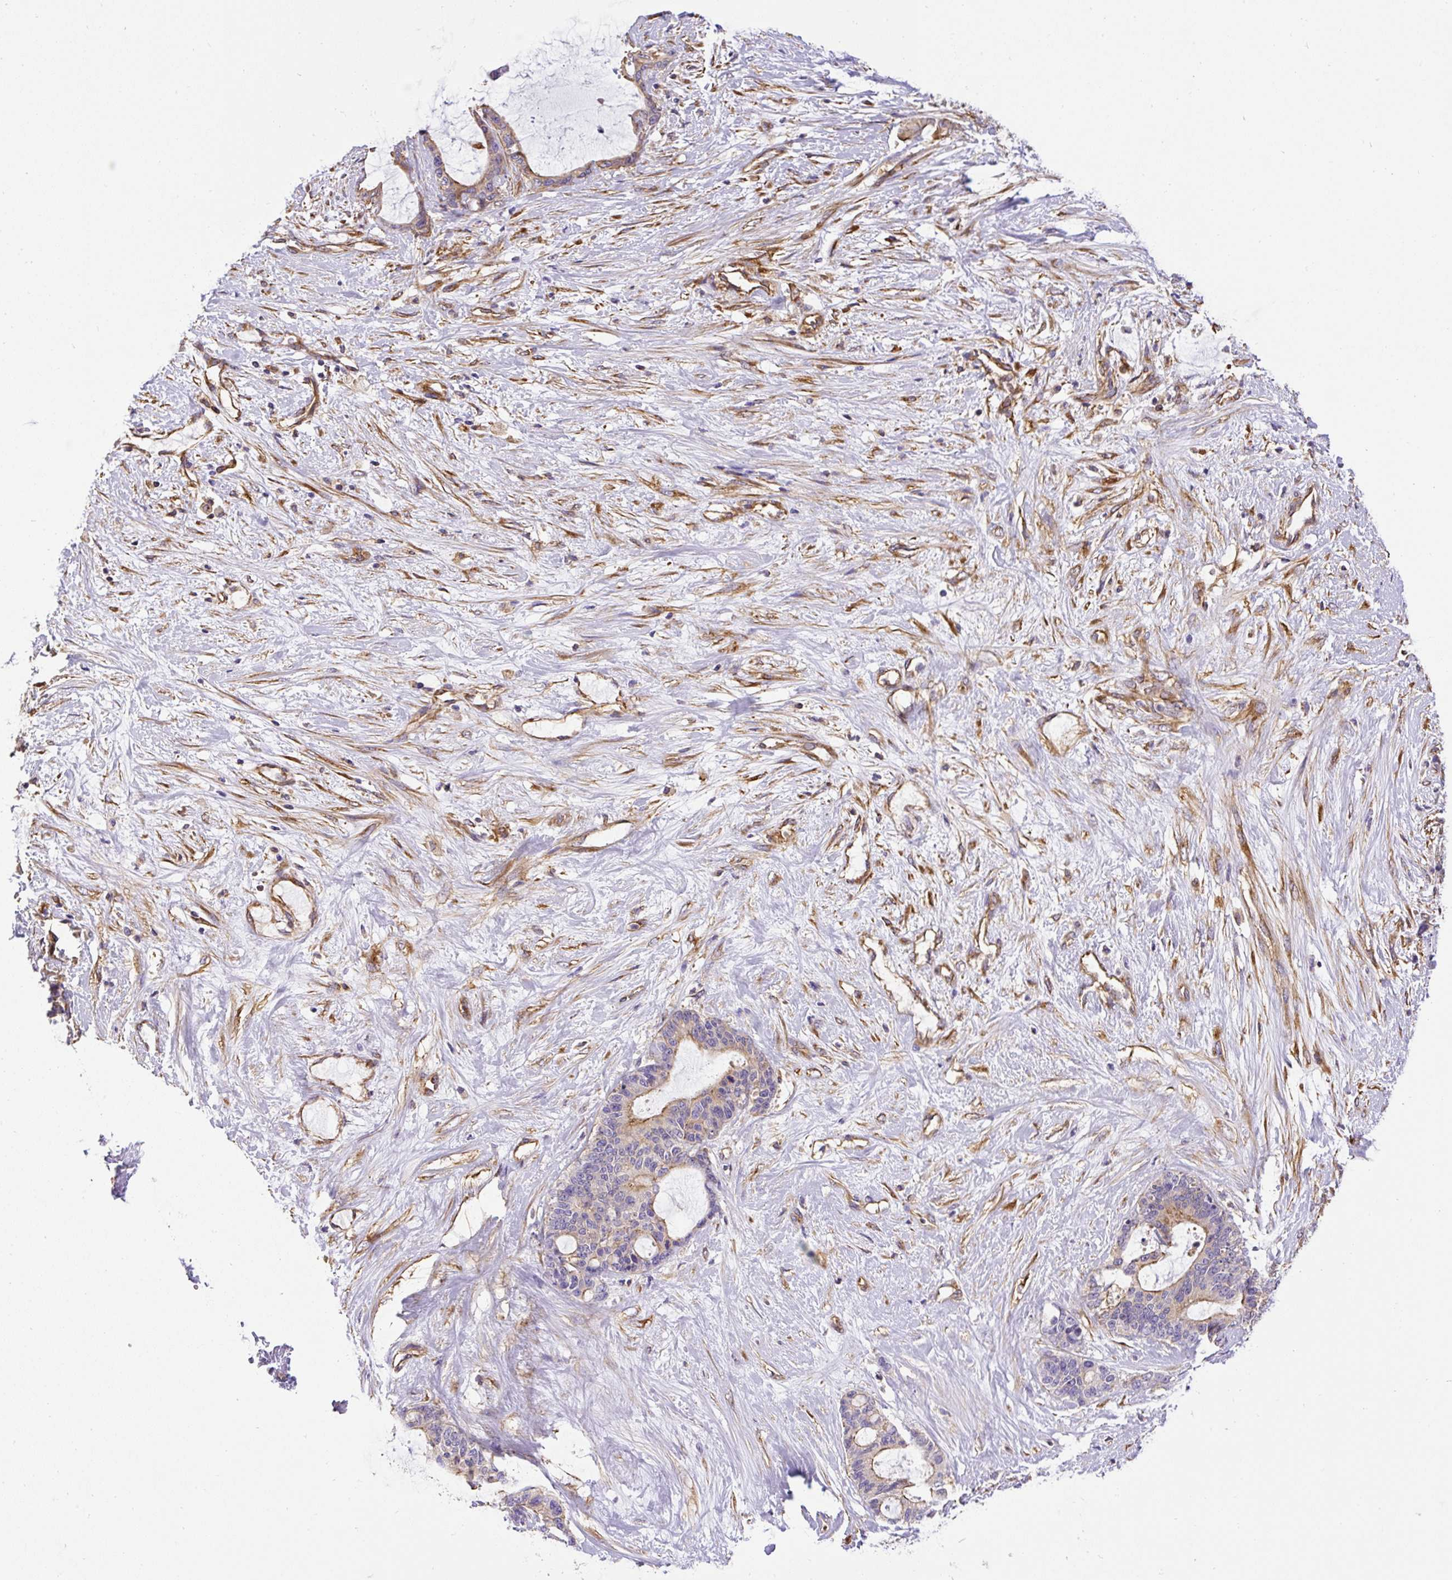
{"staining": {"intensity": "moderate", "quantity": "25%-75%", "location": "cytoplasmic/membranous"}, "tissue": "liver cancer", "cell_type": "Tumor cells", "image_type": "cancer", "snomed": [{"axis": "morphology", "description": "Normal tissue, NOS"}, {"axis": "morphology", "description": "Cholangiocarcinoma"}, {"axis": "topography", "description": "Liver"}, {"axis": "topography", "description": "Peripheral nerve tissue"}], "caption": "Liver cholangiocarcinoma was stained to show a protein in brown. There is medium levels of moderate cytoplasmic/membranous staining in approximately 25%-75% of tumor cells. (DAB (3,3'-diaminobenzidine) IHC with brightfield microscopy, high magnification).", "gene": "DCTN1", "patient": {"sex": "female", "age": 73}}